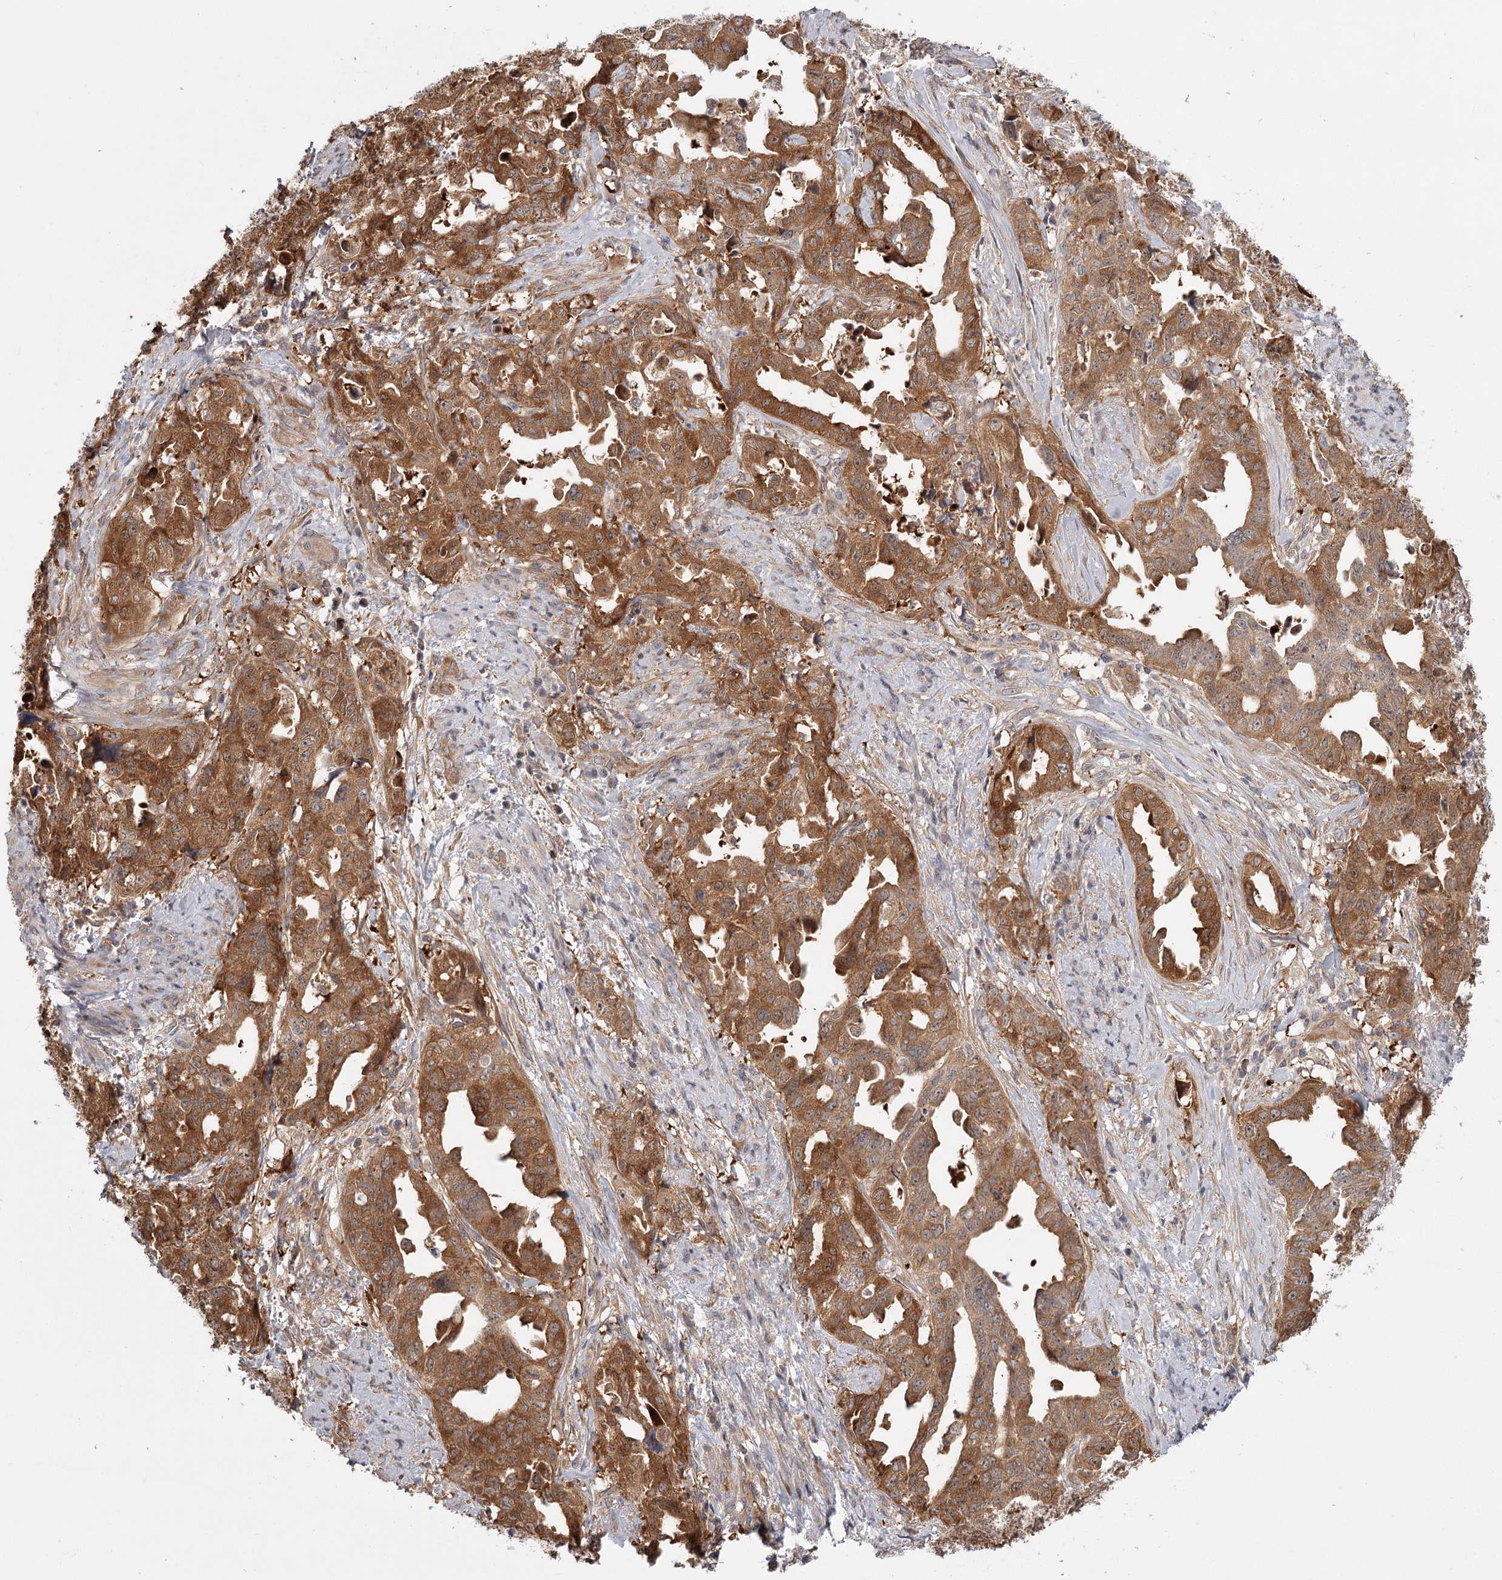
{"staining": {"intensity": "moderate", "quantity": ">75%", "location": "cytoplasmic/membranous"}, "tissue": "endometrial cancer", "cell_type": "Tumor cells", "image_type": "cancer", "snomed": [{"axis": "morphology", "description": "Adenocarcinoma, NOS"}, {"axis": "topography", "description": "Endometrium"}], "caption": "A photomicrograph of human adenocarcinoma (endometrial) stained for a protein shows moderate cytoplasmic/membranous brown staining in tumor cells.", "gene": "CCNG2", "patient": {"sex": "female", "age": 65}}